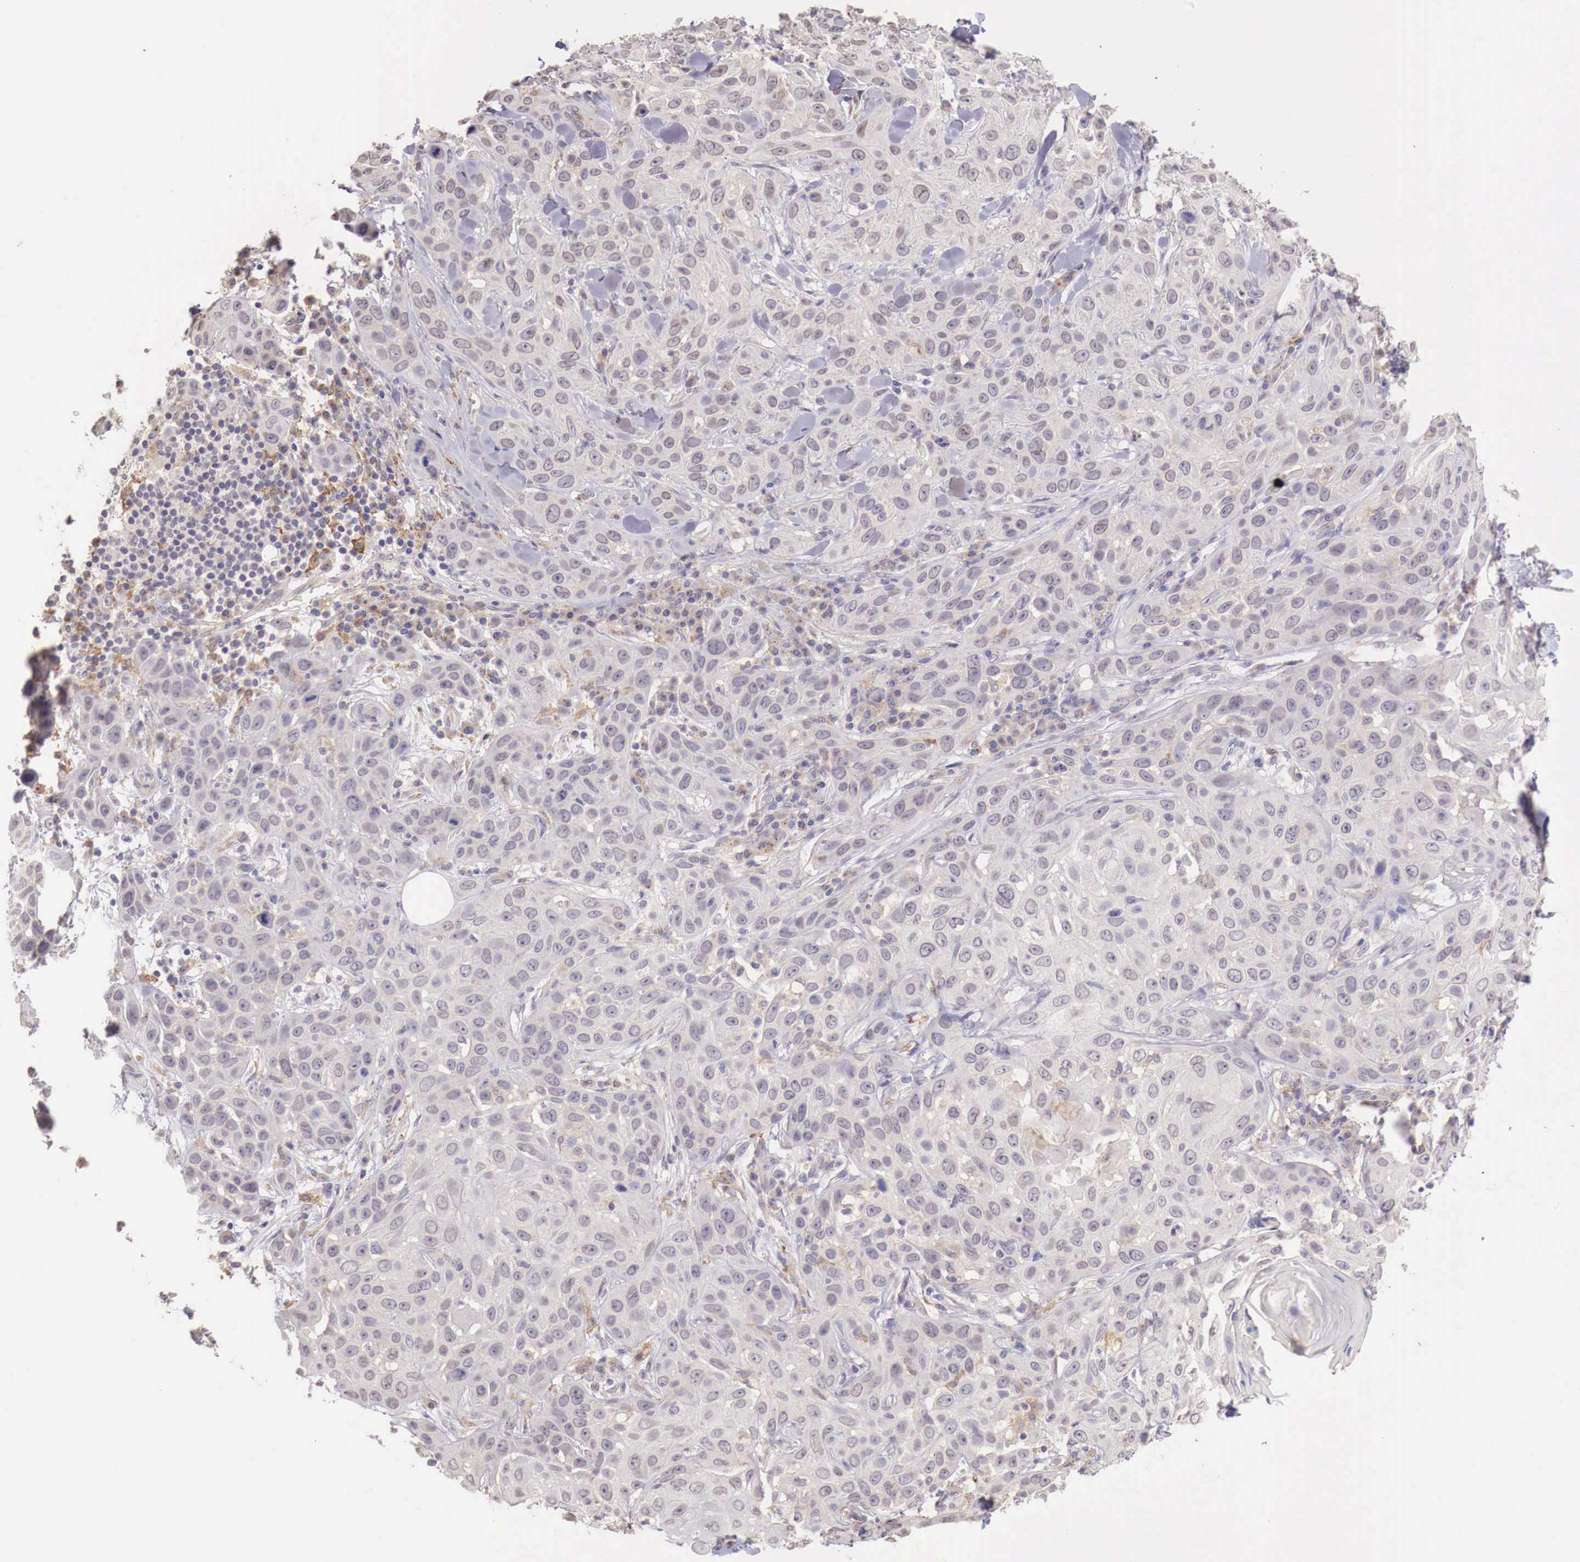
{"staining": {"intensity": "weak", "quantity": "<25%", "location": "cytoplasmic/membranous"}, "tissue": "skin cancer", "cell_type": "Tumor cells", "image_type": "cancer", "snomed": [{"axis": "morphology", "description": "Squamous cell carcinoma, NOS"}, {"axis": "topography", "description": "Skin"}], "caption": "Skin cancer stained for a protein using immunohistochemistry (IHC) reveals no expression tumor cells.", "gene": "CHRDL1", "patient": {"sex": "male", "age": 84}}